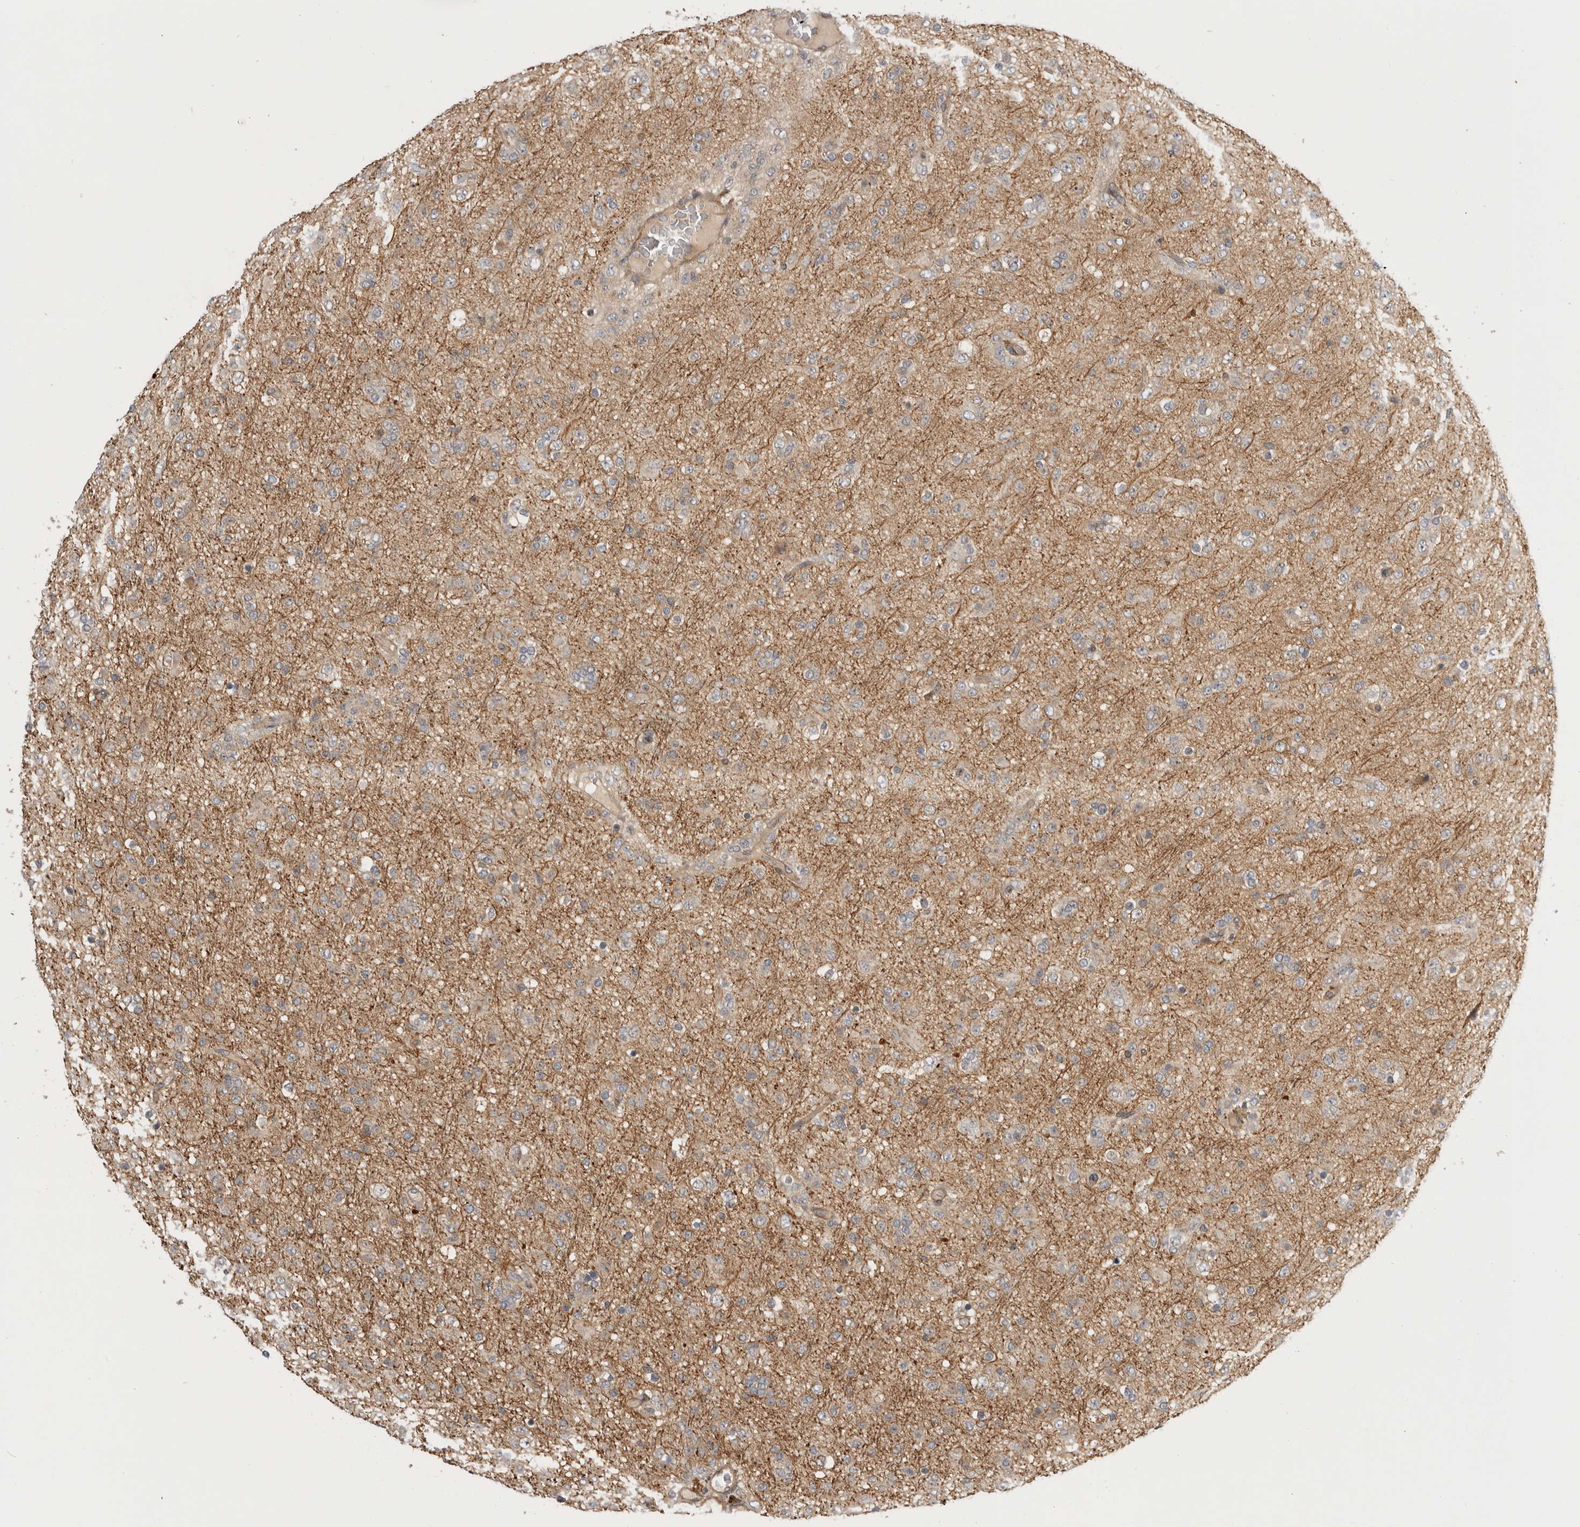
{"staining": {"intensity": "weak", "quantity": ">75%", "location": "cytoplasmic/membranous"}, "tissue": "glioma", "cell_type": "Tumor cells", "image_type": "cancer", "snomed": [{"axis": "morphology", "description": "Glioma, malignant, Low grade"}, {"axis": "topography", "description": "Brain"}], "caption": "The photomicrograph displays a brown stain indicating the presence of a protein in the cytoplasmic/membranous of tumor cells in glioma.", "gene": "CUEDC1", "patient": {"sex": "male", "age": 65}}